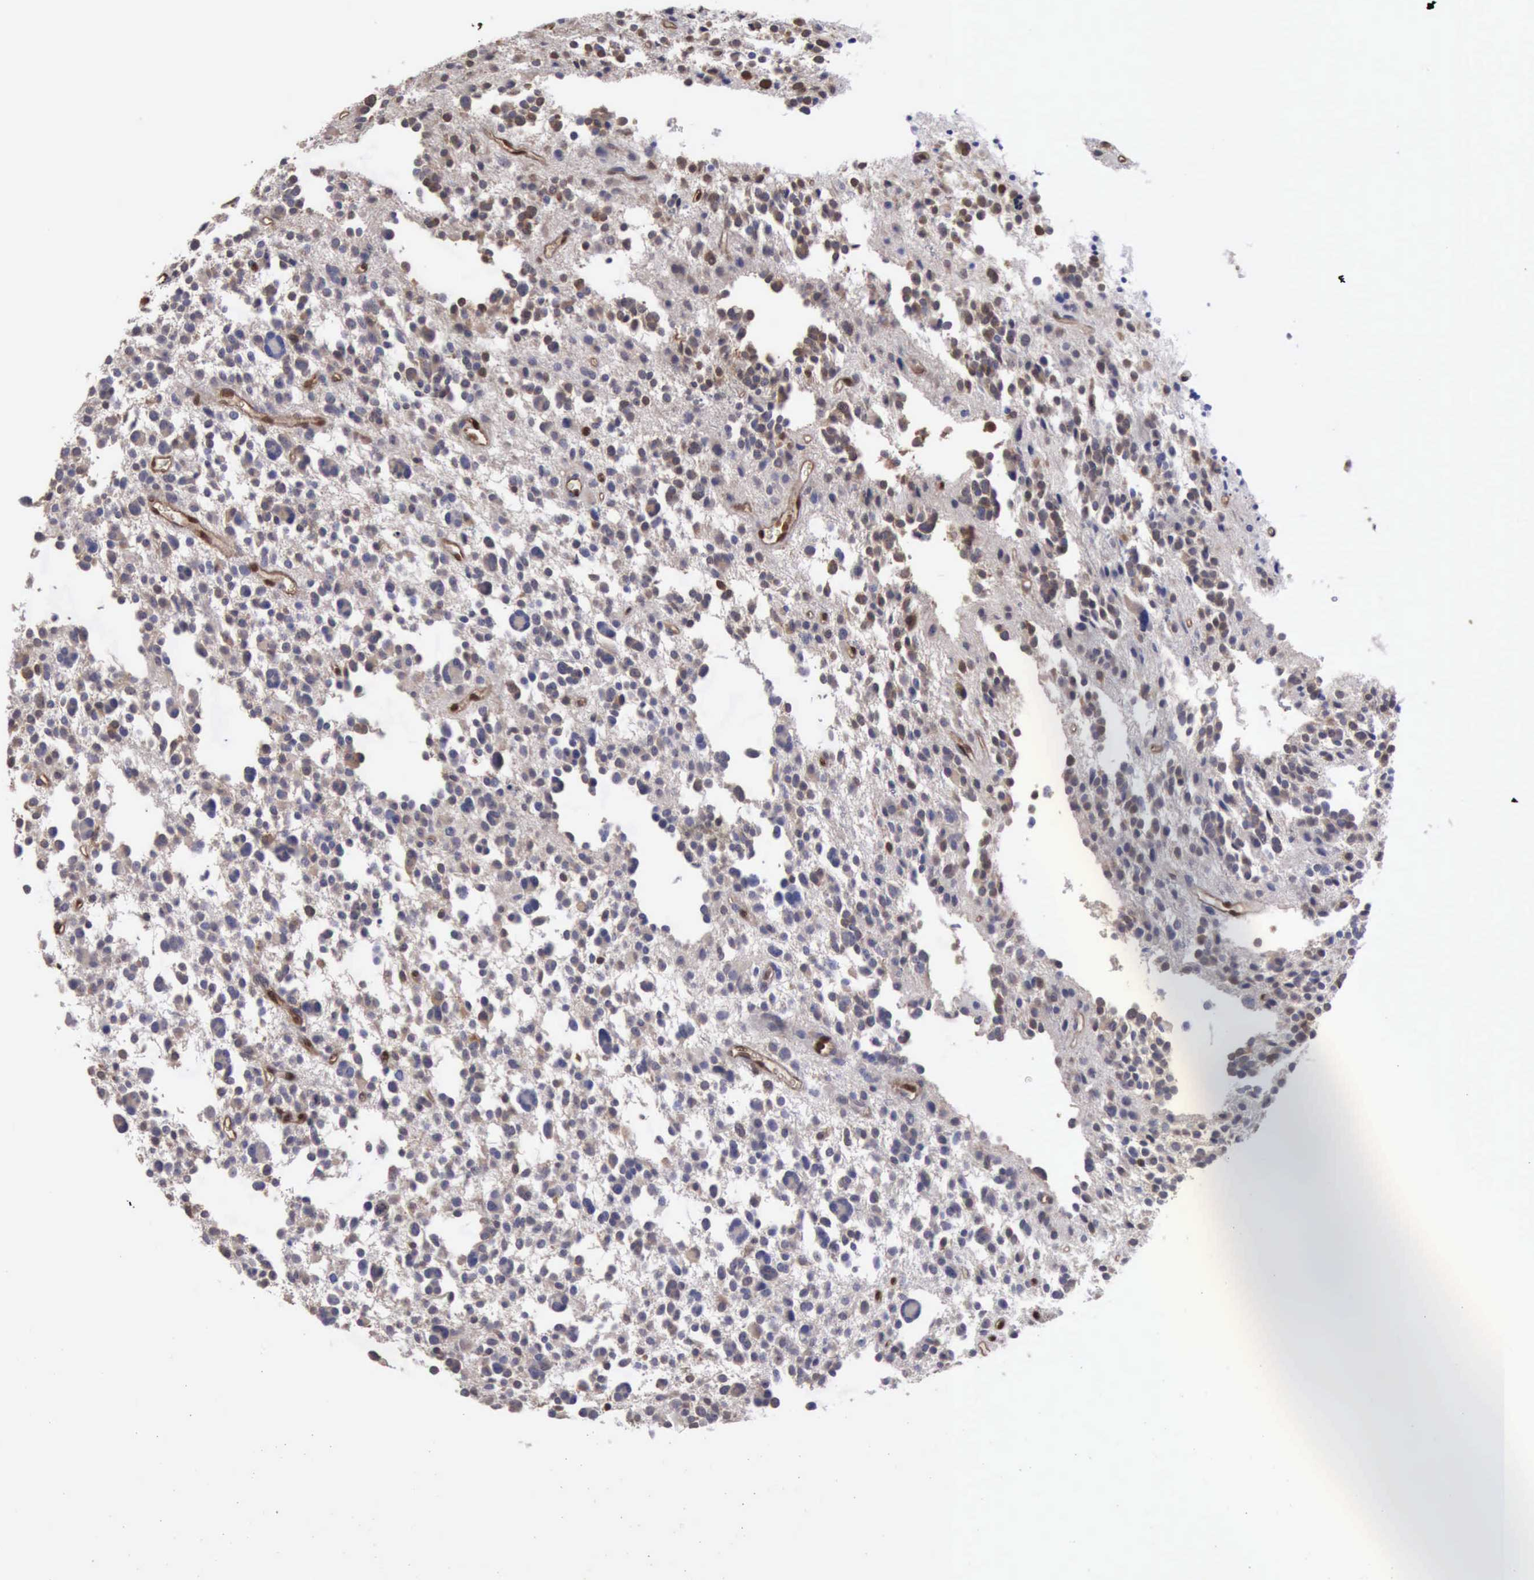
{"staining": {"intensity": "moderate", "quantity": "25%-75%", "location": "nuclear"}, "tissue": "glioma", "cell_type": "Tumor cells", "image_type": "cancer", "snomed": [{"axis": "morphology", "description": "Glioma, malignant, Low grade"}, {"axis": "topography", "description": "Brain"}], "caption": "Immunohistochemical staining of glioma reveals moderate nuclear protein positivity in approximately 25%-75% of tumor cells.", "gene": "STAT1", "patient": {"sex": "female", "age": 36}}